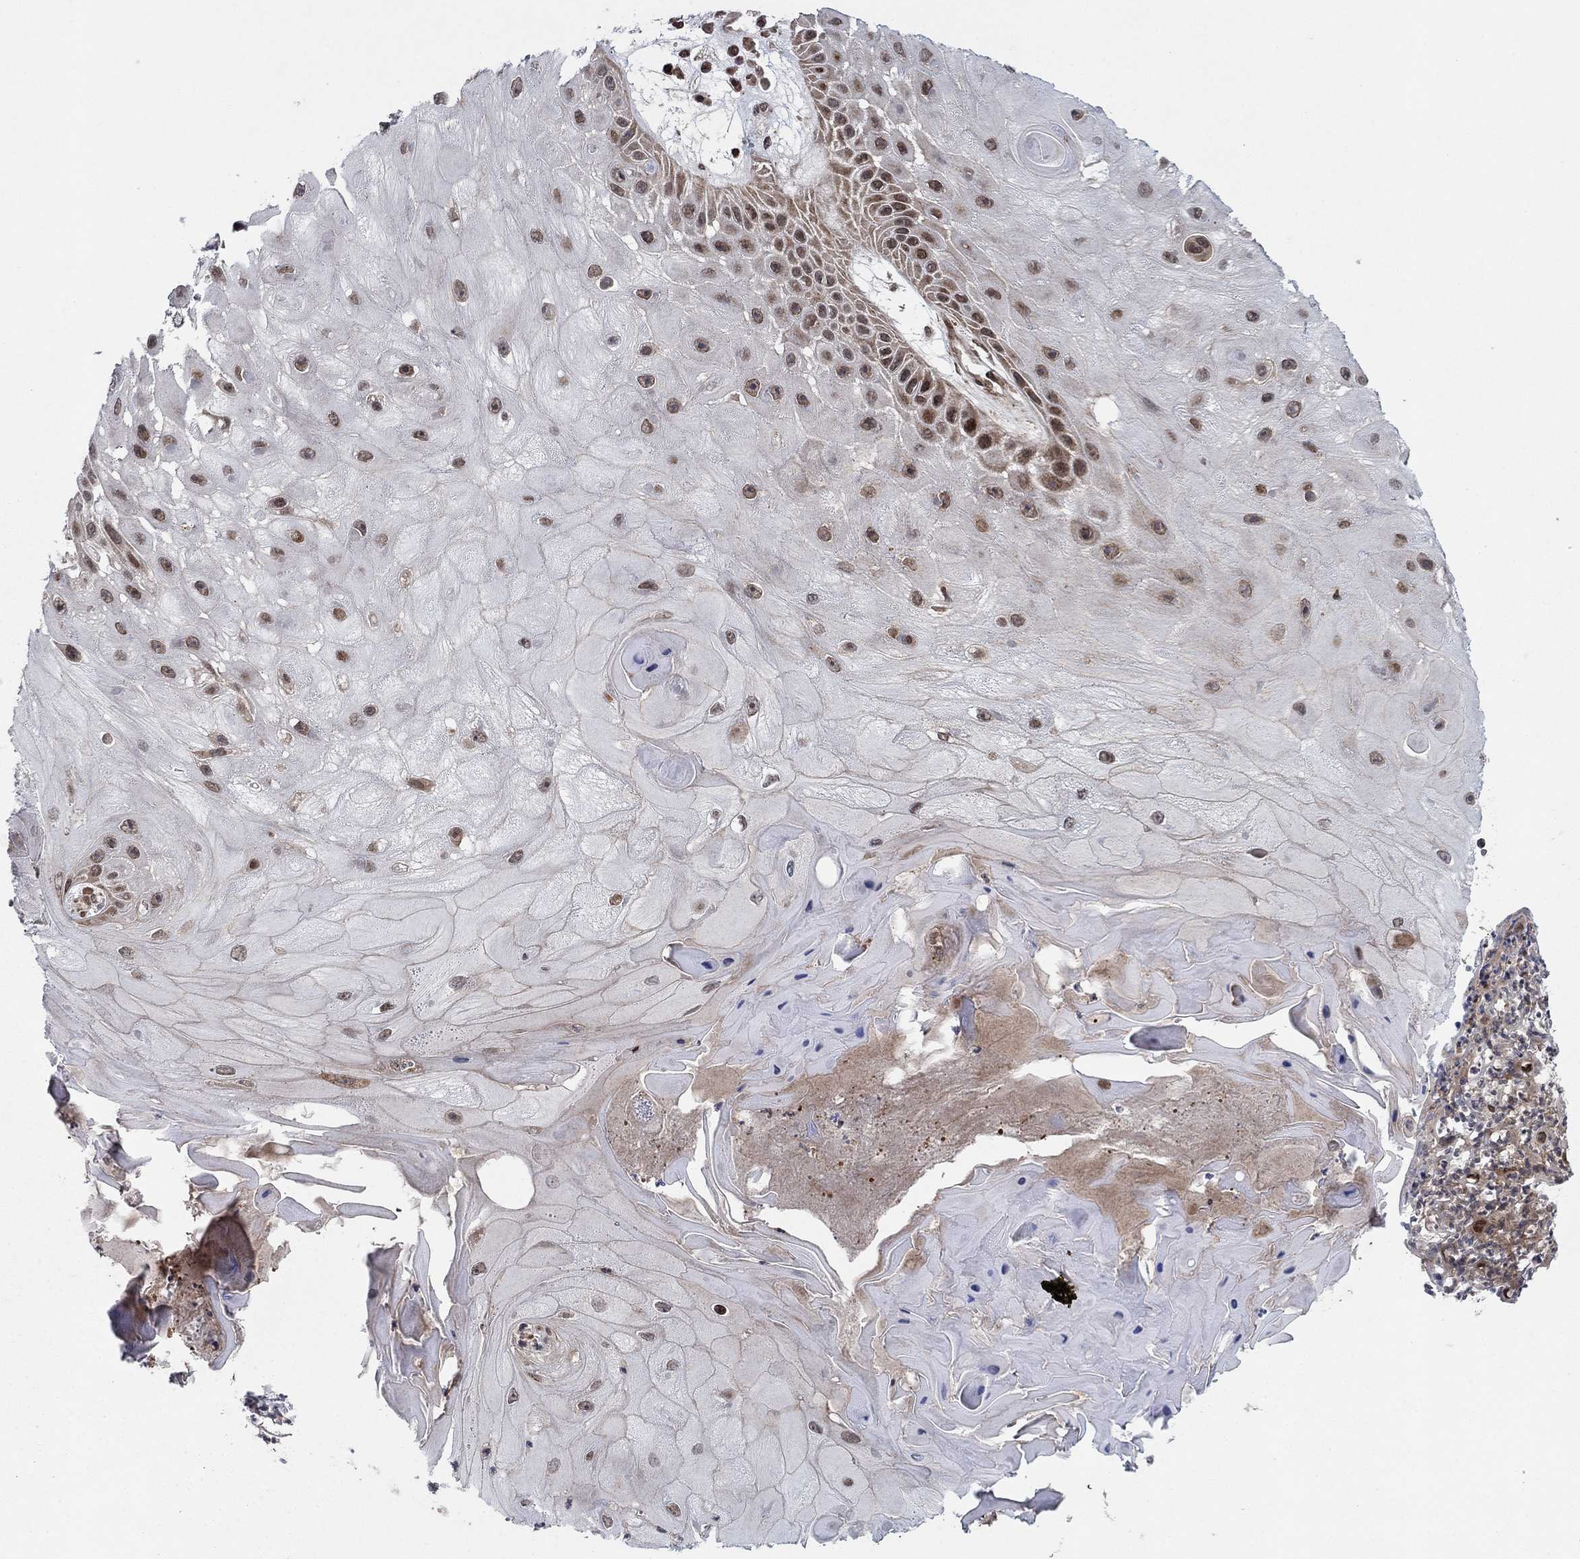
{"staining": {"intensity": "moderate", "quantity": "25%-75%", "location": "nuclear"}, "tissue": "skin cancer", "cell_type": "Tumor cells", "image_type": "cancer", "snomed": [{"axis": "morphology", "description": "Normal tissue, NOS"}, {"axis": "morphology", "description": "Squamous cell carcinoma, NOS"}, {"axis": "topography", "description": "Skin"}], "caption": "The micrograph shows a brown stain indicating the presence of a protein in the nuclear of tumor cells in skin cancer.", "gene": "PRICKLE4", "patient": {"sex": "male", "age": 79}}